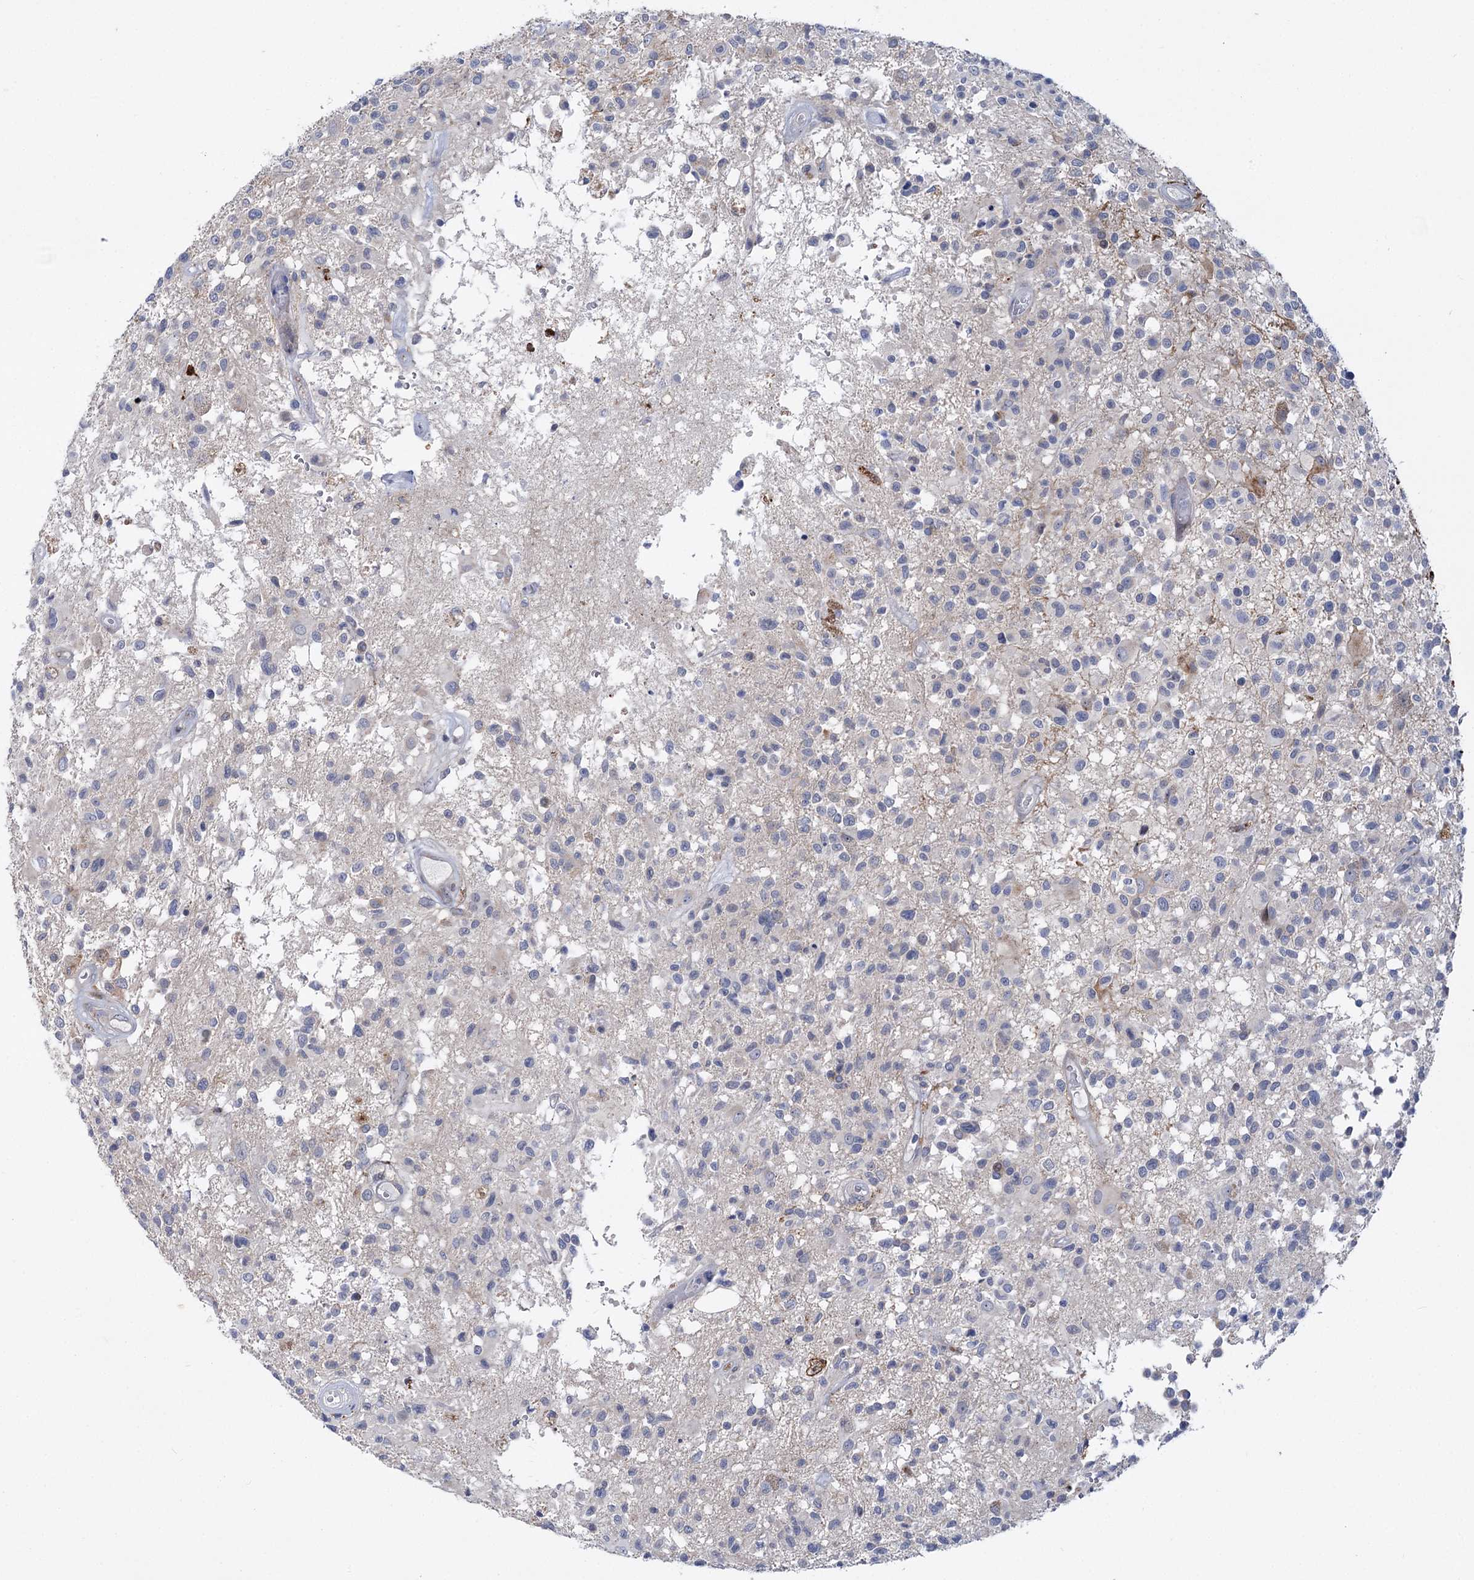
{"staining": {"intensity": "negative", "quantity": "none", "location": "none"}, "tissue": "glioma", "cell_type": "Tumor cells", "image_type": "cancer", "snomed": [{"axis": "morphology", "description": "Glioma, malignant, High grade"}, {"axis": "morphology", "description": "Glioblastoma, NOS"}, {"axis": "topography", "description": "Brain"}], "caption": "Immunohistochemistry (IHC) image of human glioblastoma stained for a protein (brown), which demonstrates no staining in tumor cells.", "gene": "PIWIL4", "patient": {"sex": "male", "age": 60}}